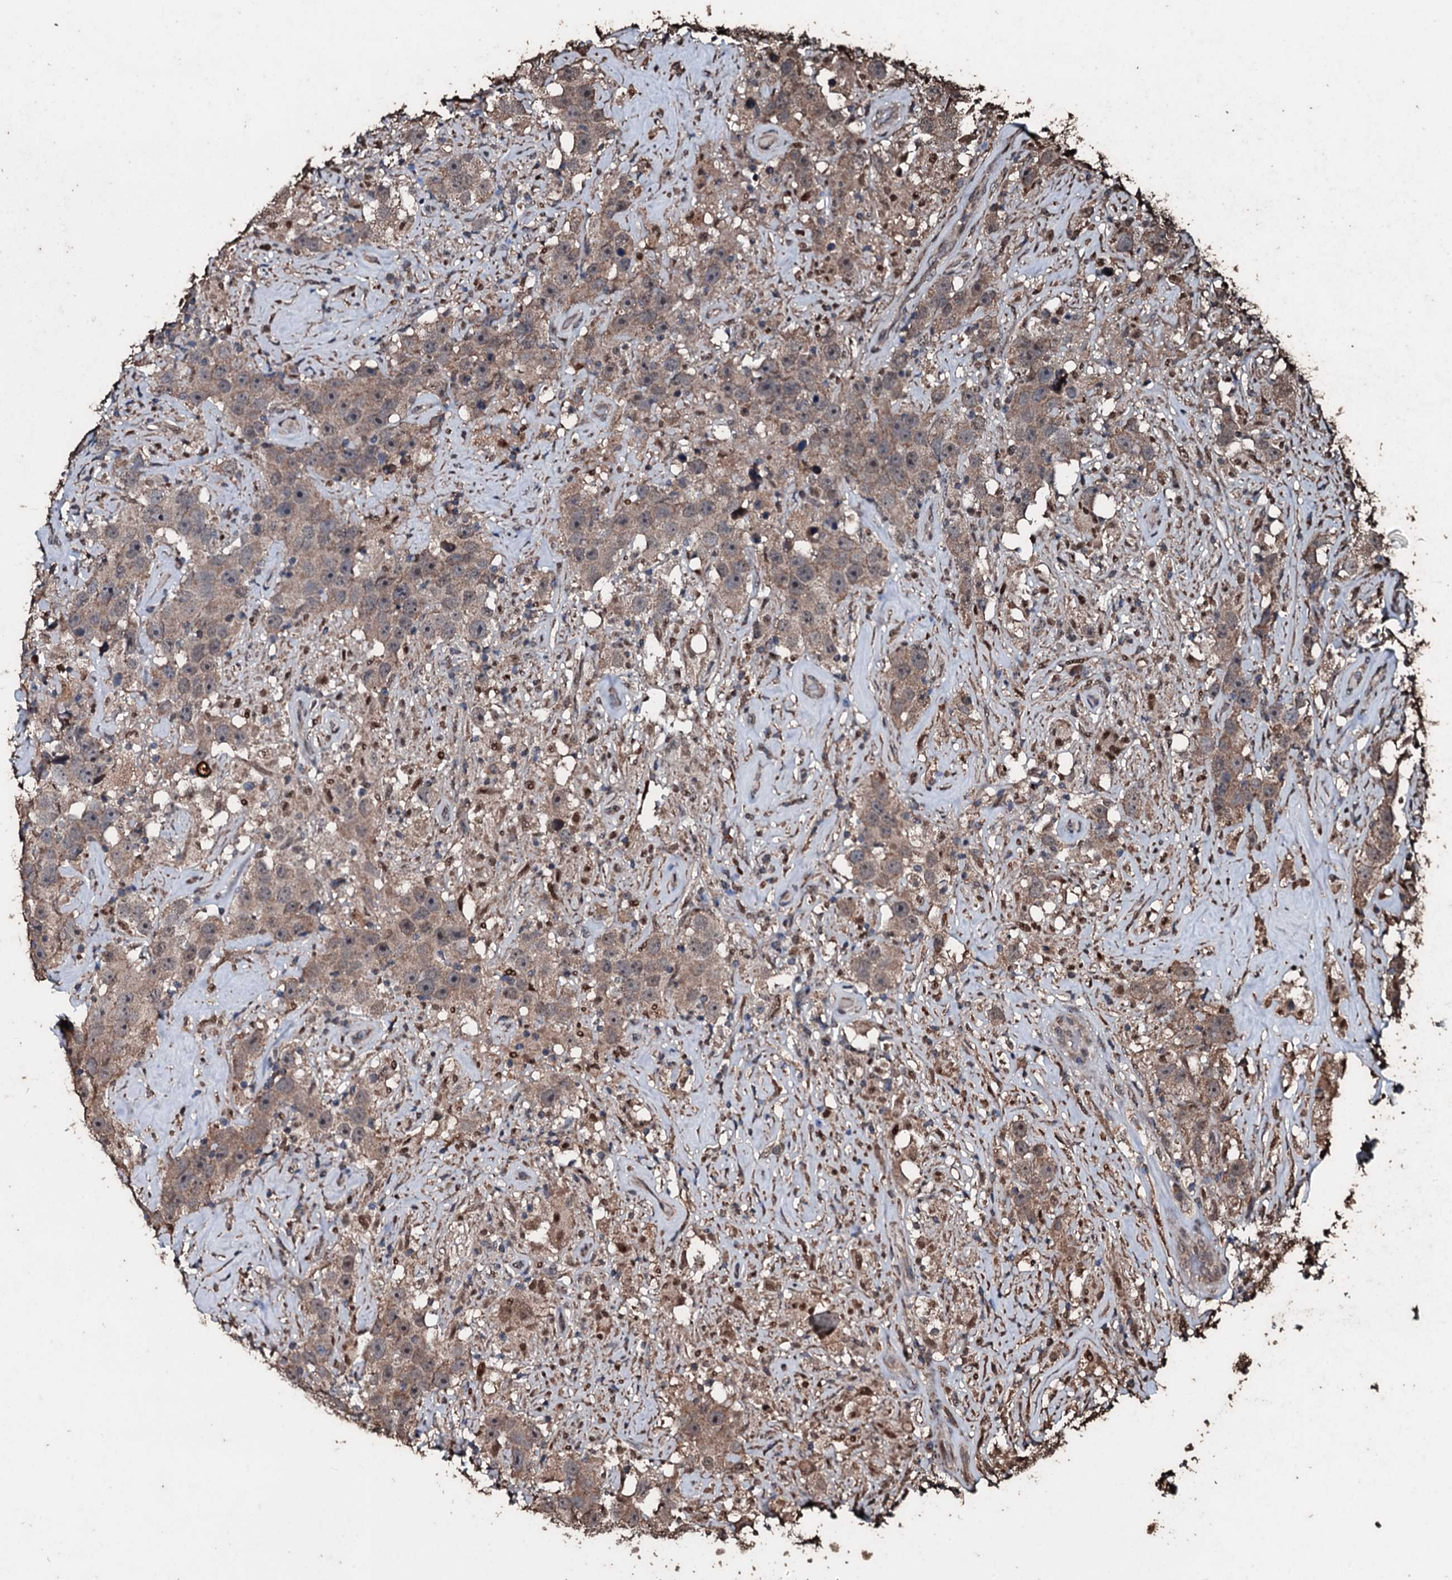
{"staining": {"intensity": "moderate", "quantity": ">75%", "location": "cytoplasmic/membranous,nuclear"}, "tissue": "testis cancer", "cell_type": "Tumor cells", "image_type": "cancer", "snomed": [{"axis": "morphology", "description": "Seminoma, NOS"}, {"axis": "topography", "description": "Testis"}], "caption": "This image shows immunohistochemistry (IHC) staining of human testis cancer (seminoma), with medium moderate cytoplasmic/membranous and nuclear expression in about >75% of tumor cells.", "gene": "FAAP24", "patient": {"sex": "male", "age": 49}}